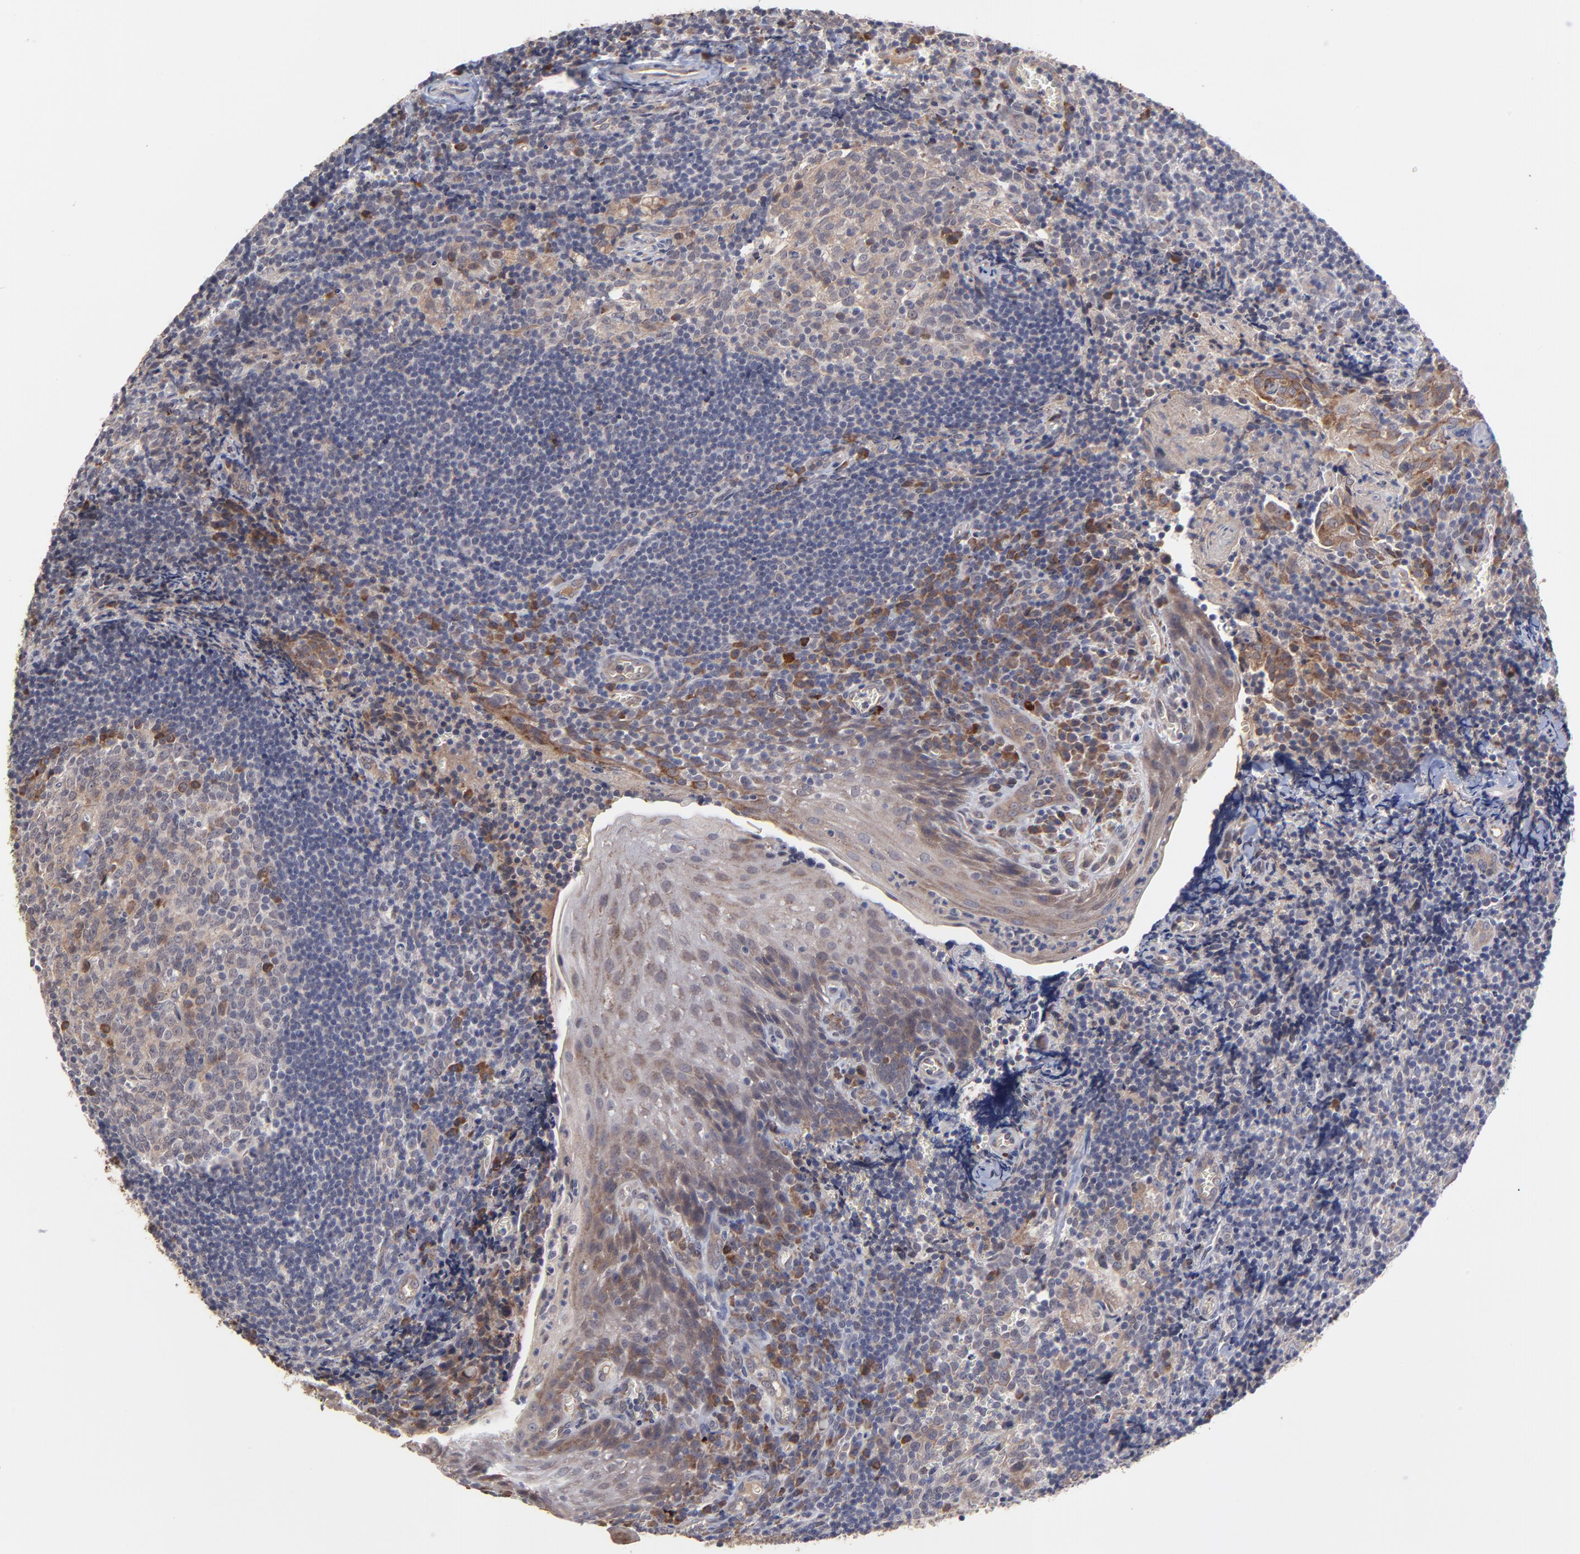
{"staining": {"intensity": "weak", "quantity": ">75%", "location": "cytoplasmic/membranous"}, "tissue": "tonsil", "cell_type": "Germinal center cells", "image_type": "normal", "snomed": [{"axis": "morphology", "description": "Normal tissue, NOS"}, {"axis": "topography", "description": "Tonsil"}], "caption": "The histopathology image demonstrates a brown stain indicating the presence of a protein in the cytoplasmic/membranous of germinal center cells in tonsil. The protein is shown in brown color, while the nuclei are stained blue.", "gene": "CHL1", "patient": {"sex": "male", "age": 20}}